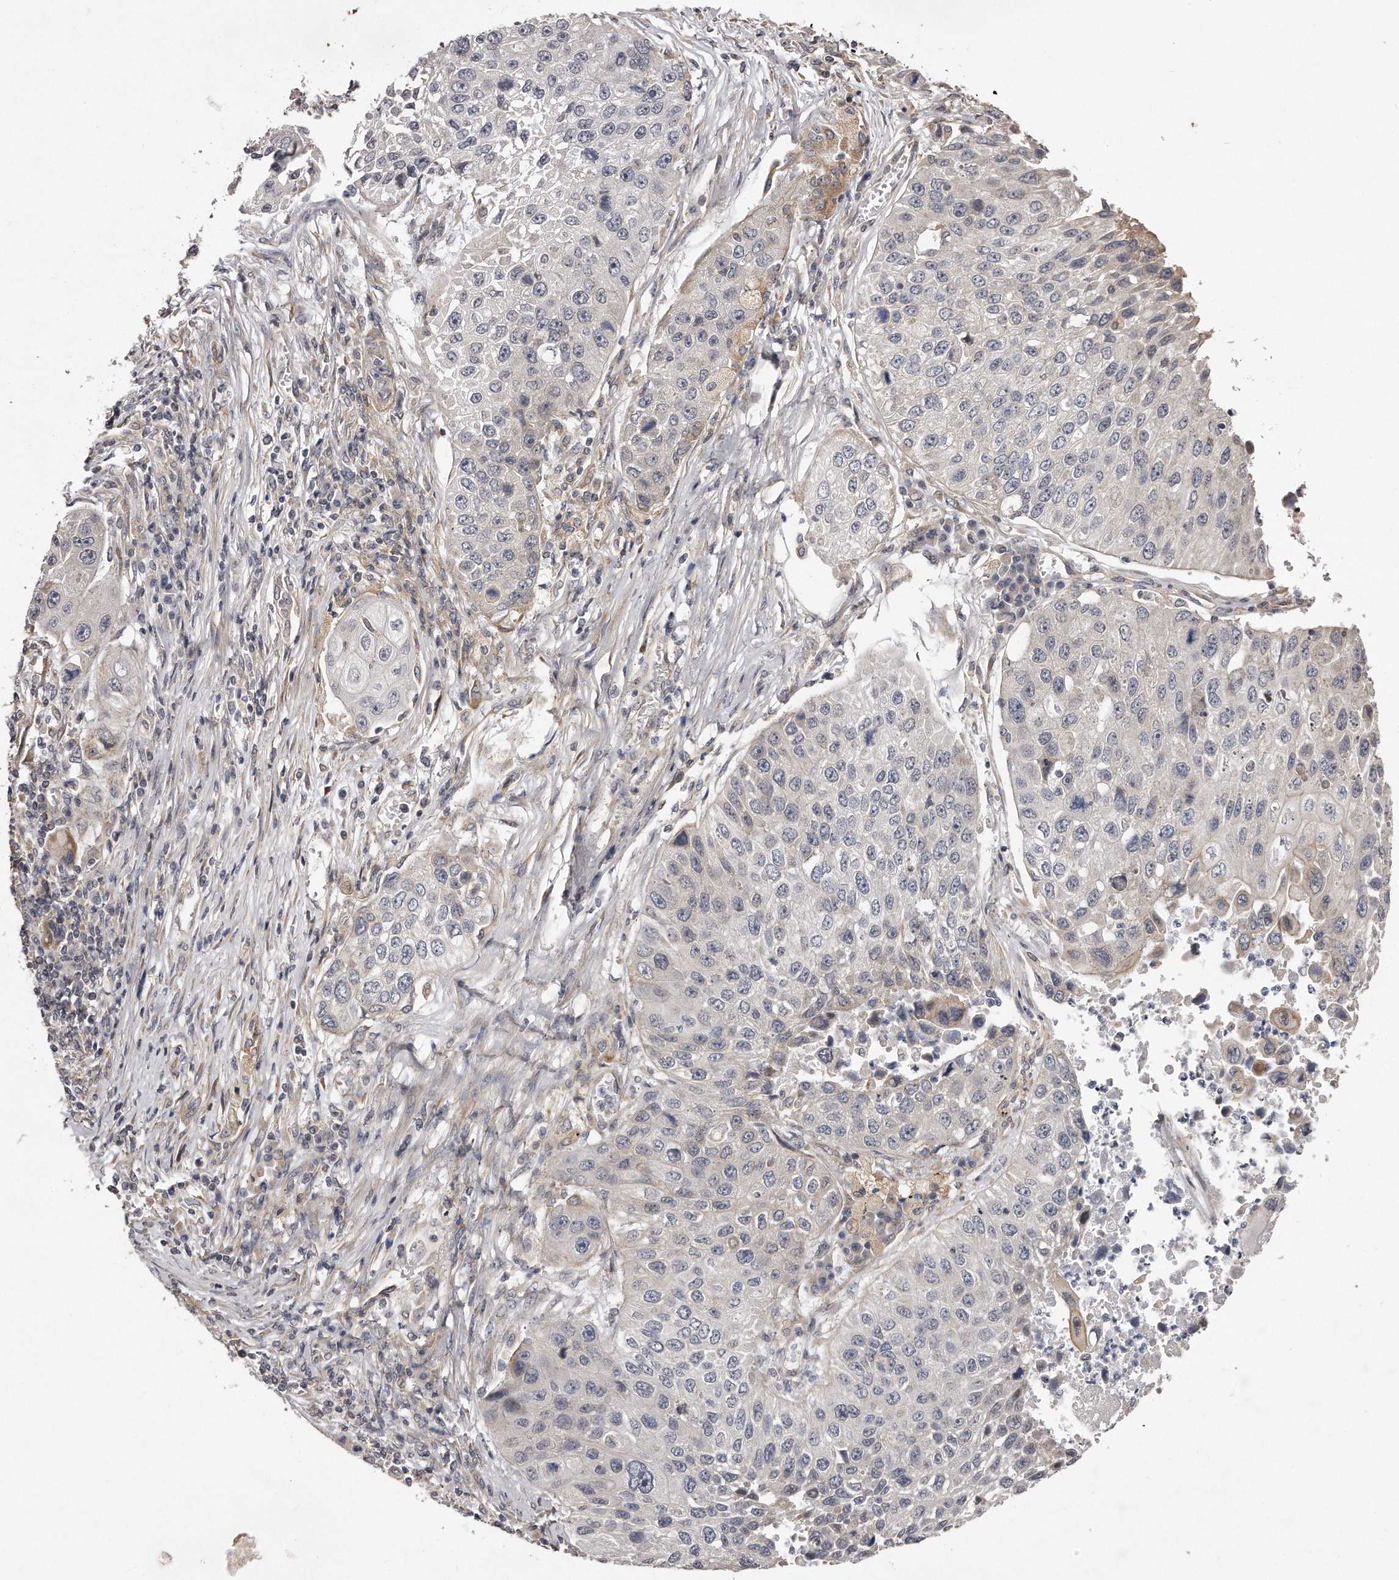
{"staining": {"intensity": "negative", "quantity": "none", "location": "none"}, "tissue": "lung cancer", "cell_type": "Tumor cells", "image_type": "cancer", "snomed": [{"axis": "morphology", "description": "Squamous cell carcinoma, NOS"}, {"axis": "topography", "description": "Lung"}], "caption": "This micrograph is of squamous cell carcinoma (lung) stained with immunohistochemistry to label a protein in brown with the nuclei are counter-stained blue. There is no positivity in tumor cells.", "gene": "TRAPPC14", "patient": {"sex": "male", "age": 61}}